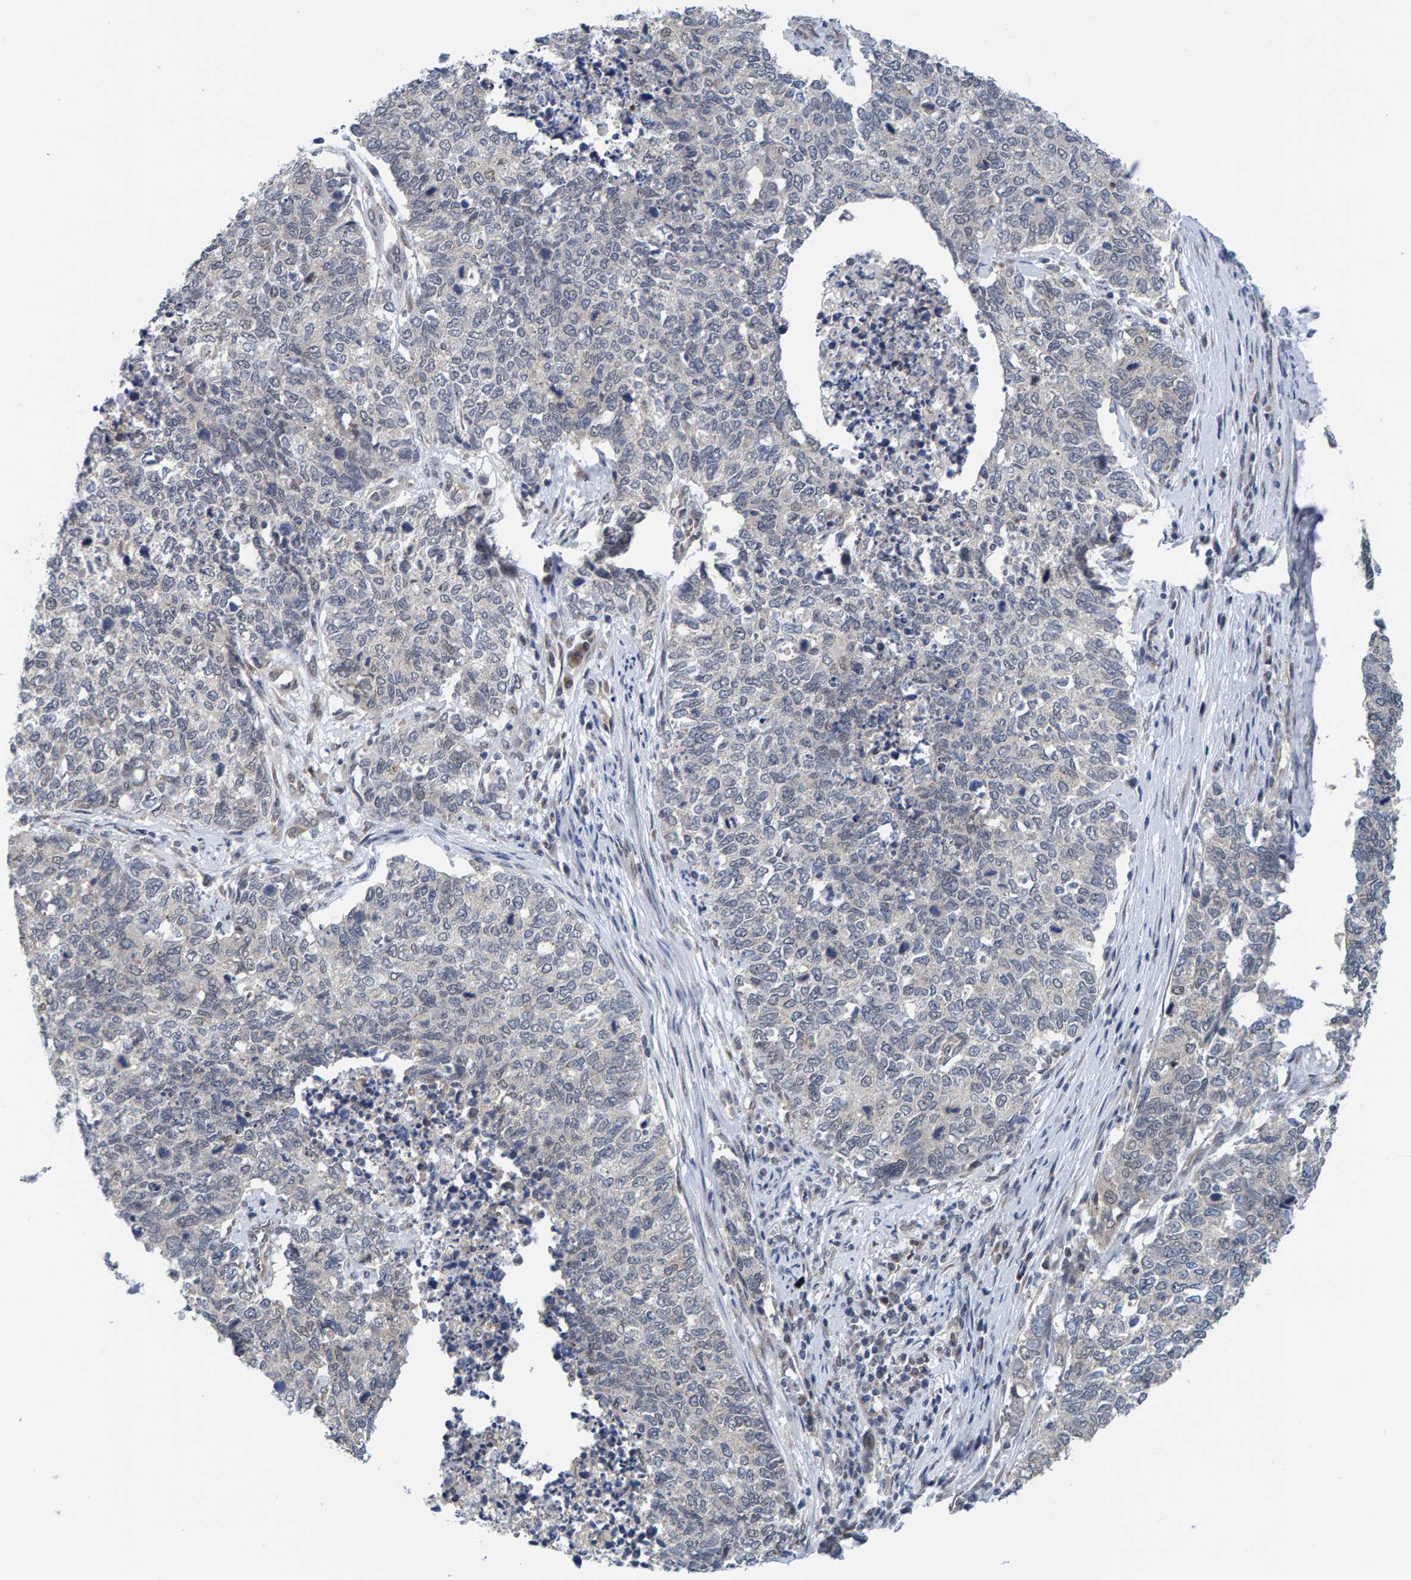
{"staining": {"intensity": "negative", "quantity": "none", "location": "none"}, "tissue": "cervical cancer", "cell_type": "Tumor cells", "image_type": "cancer", "snomed": [{"axis": "morphology", "description": "Squamous cell carcinoma, NOS"}, {"axis": "topography", "description": "Cervix"}], "caption": "Tumor cells show no significant protein positivity in cervical cancer. (DAB IHC visualized using brightfield microscopy, high magnification).", "gene": "SCRN2", "patient": {"sex": "female", "age": 63}}